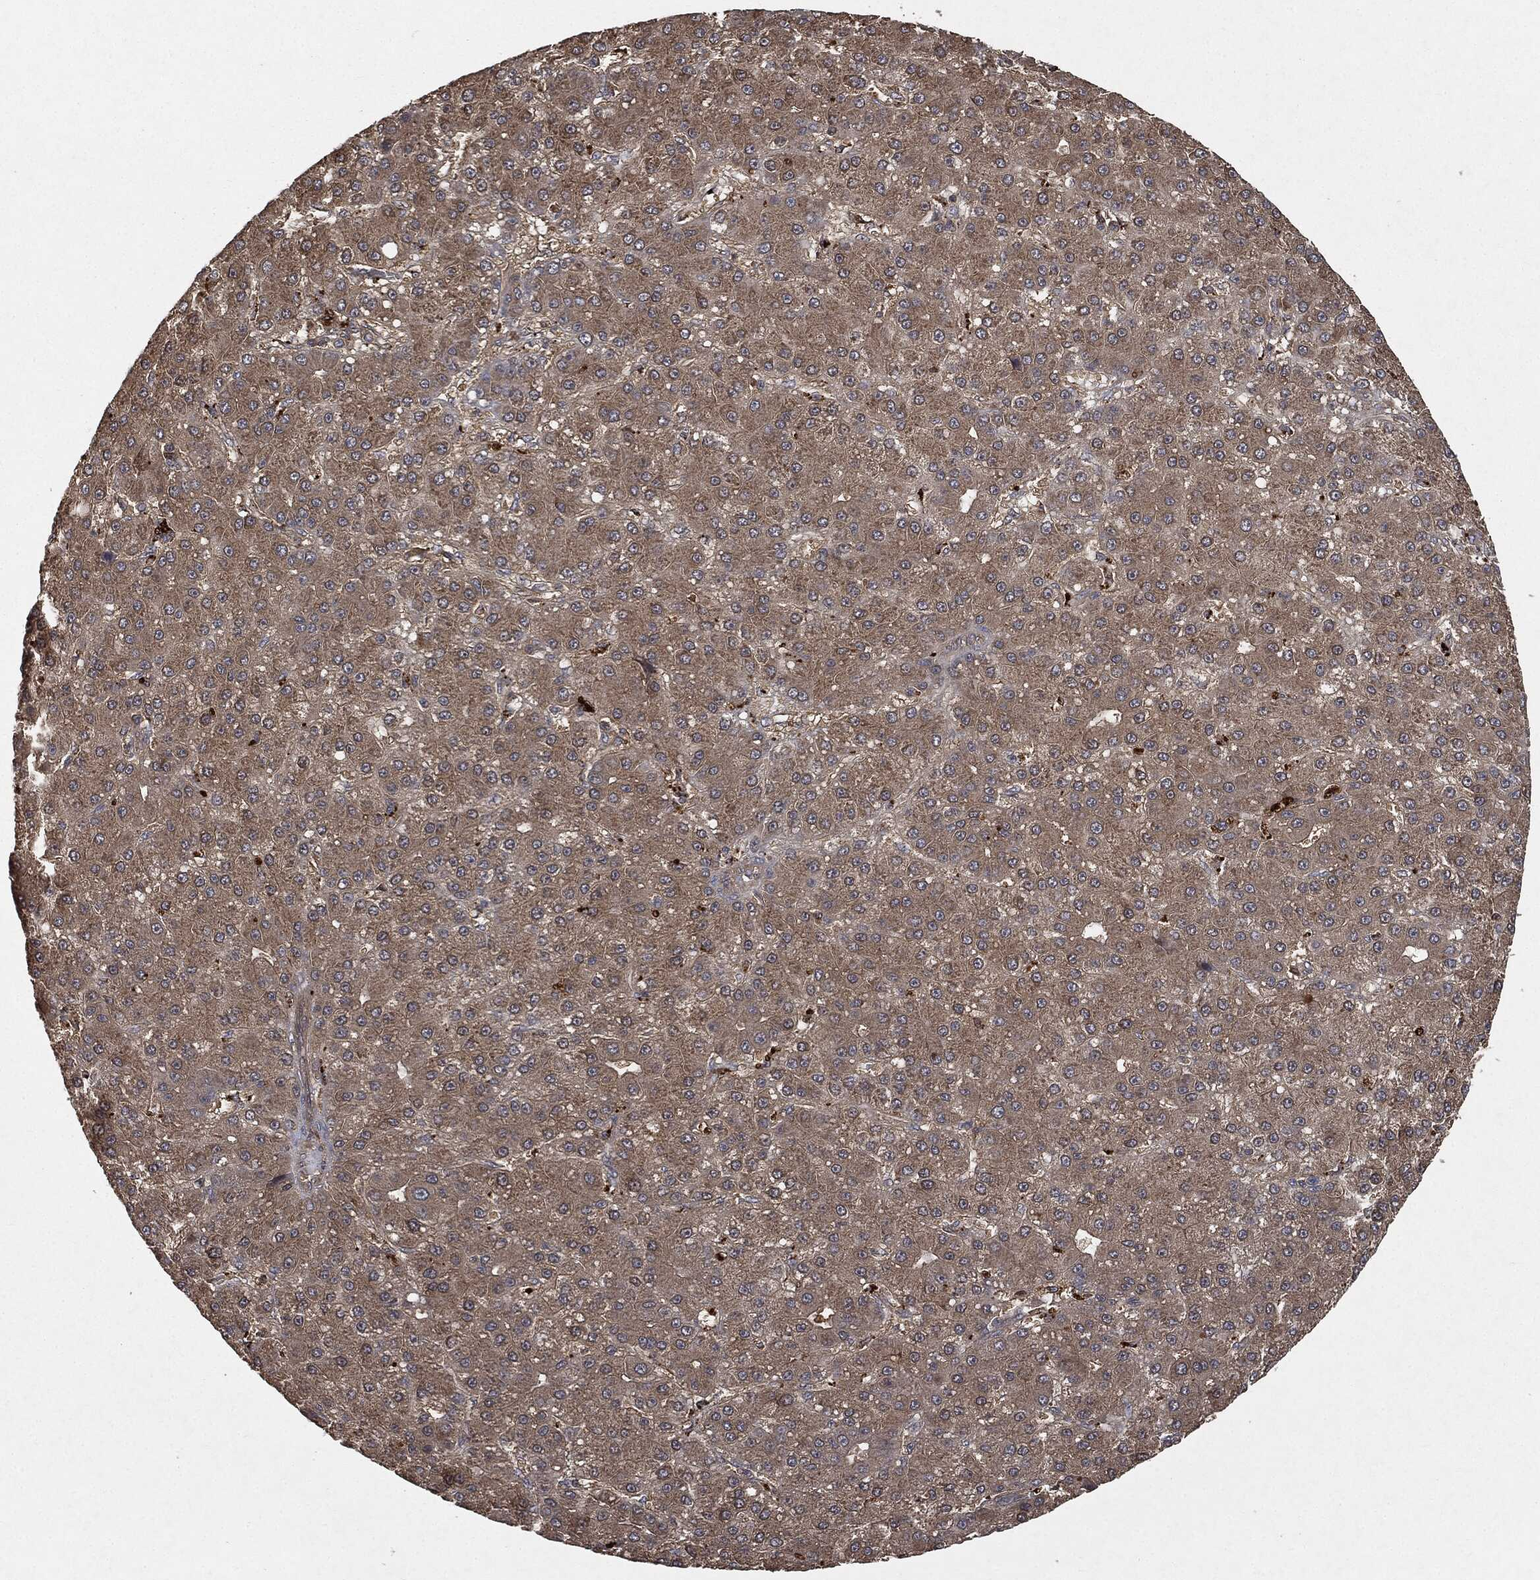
{"staining": {"intensity": "weak", "quantity": ">75%", "location": "cytoplasmic/membranous"}, "tissue": "liver cancer", "cell_type": "Tumor cells", "image_type": "cancer", "snomed": [{"axis": "morphology", "description": "Carcinoma, Hepatocellular, NOS"}, {"axis": "topography", "description": "Liver"}], "caption": "There is low levels of weak cytoplasmic/membranous expression in tumor cells of liver hepatocellular carcinoma, as demonstrated by immunohistochemical staining (brown color).", "gene": "BRAF", "patient": {"sex": "male", "age": 67}}